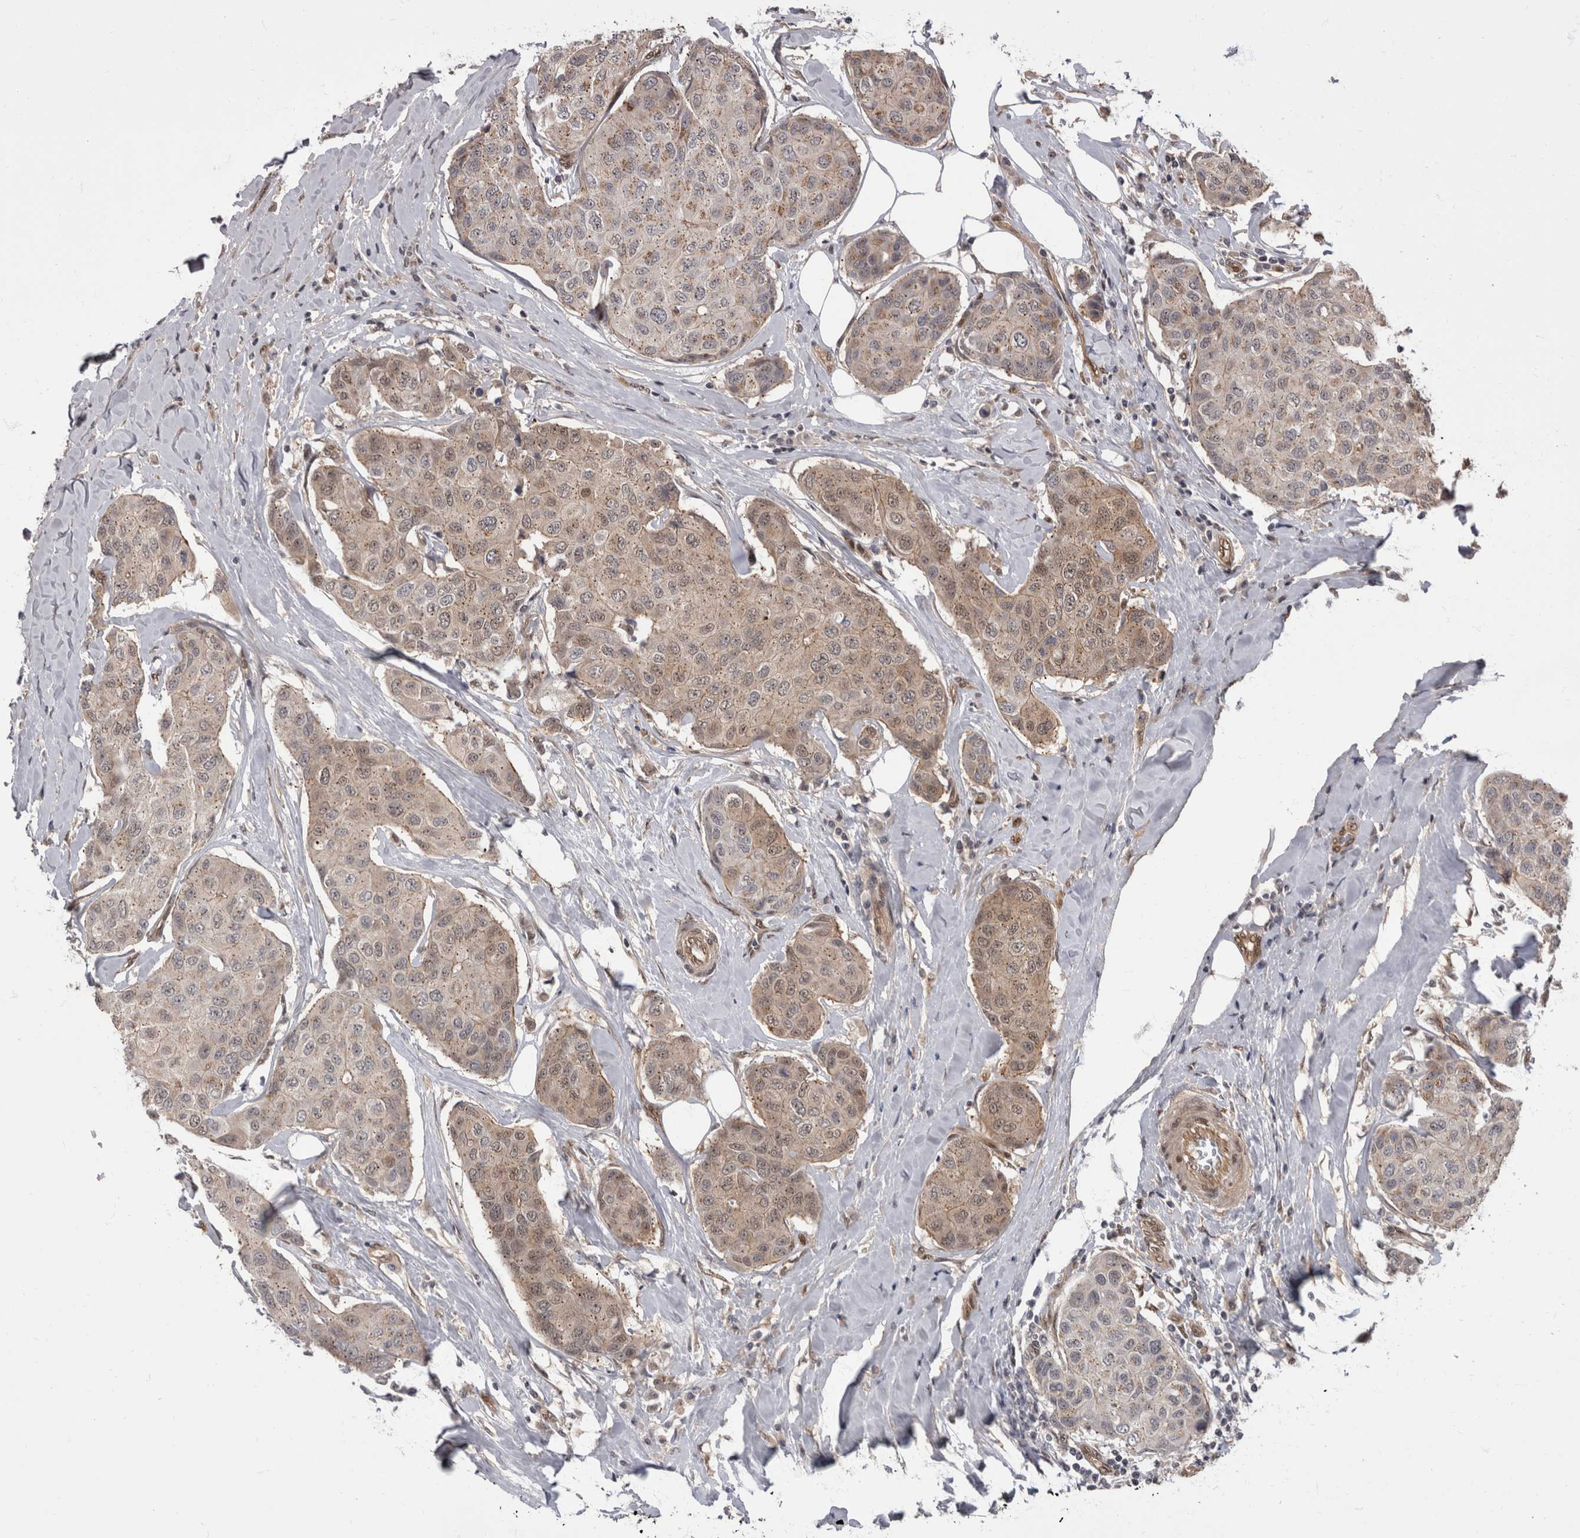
{"staining": {"intensity": "weak", "quantity": "25%-75%", "location": "cytoplasmic/membranous"}, "tissue": "breast cancer", "cell_type": "Tumor cells", "image_type": "cancer", "snomed": [{"axis": "morphology", "description": "Duct carcinoma"}, {"axis": "topography", "description": "Breast"}], "caption": "Tumor cells demonstrate low levels of weak cytoplasmic/membranous positivity in about 25%-75% of cells in infiltrating ductal carcinoma (breast). (IHC, brightfield microscopy, high magnification).", "gene": "AKT3", "patient": {"sex": "female", "age": 80}}